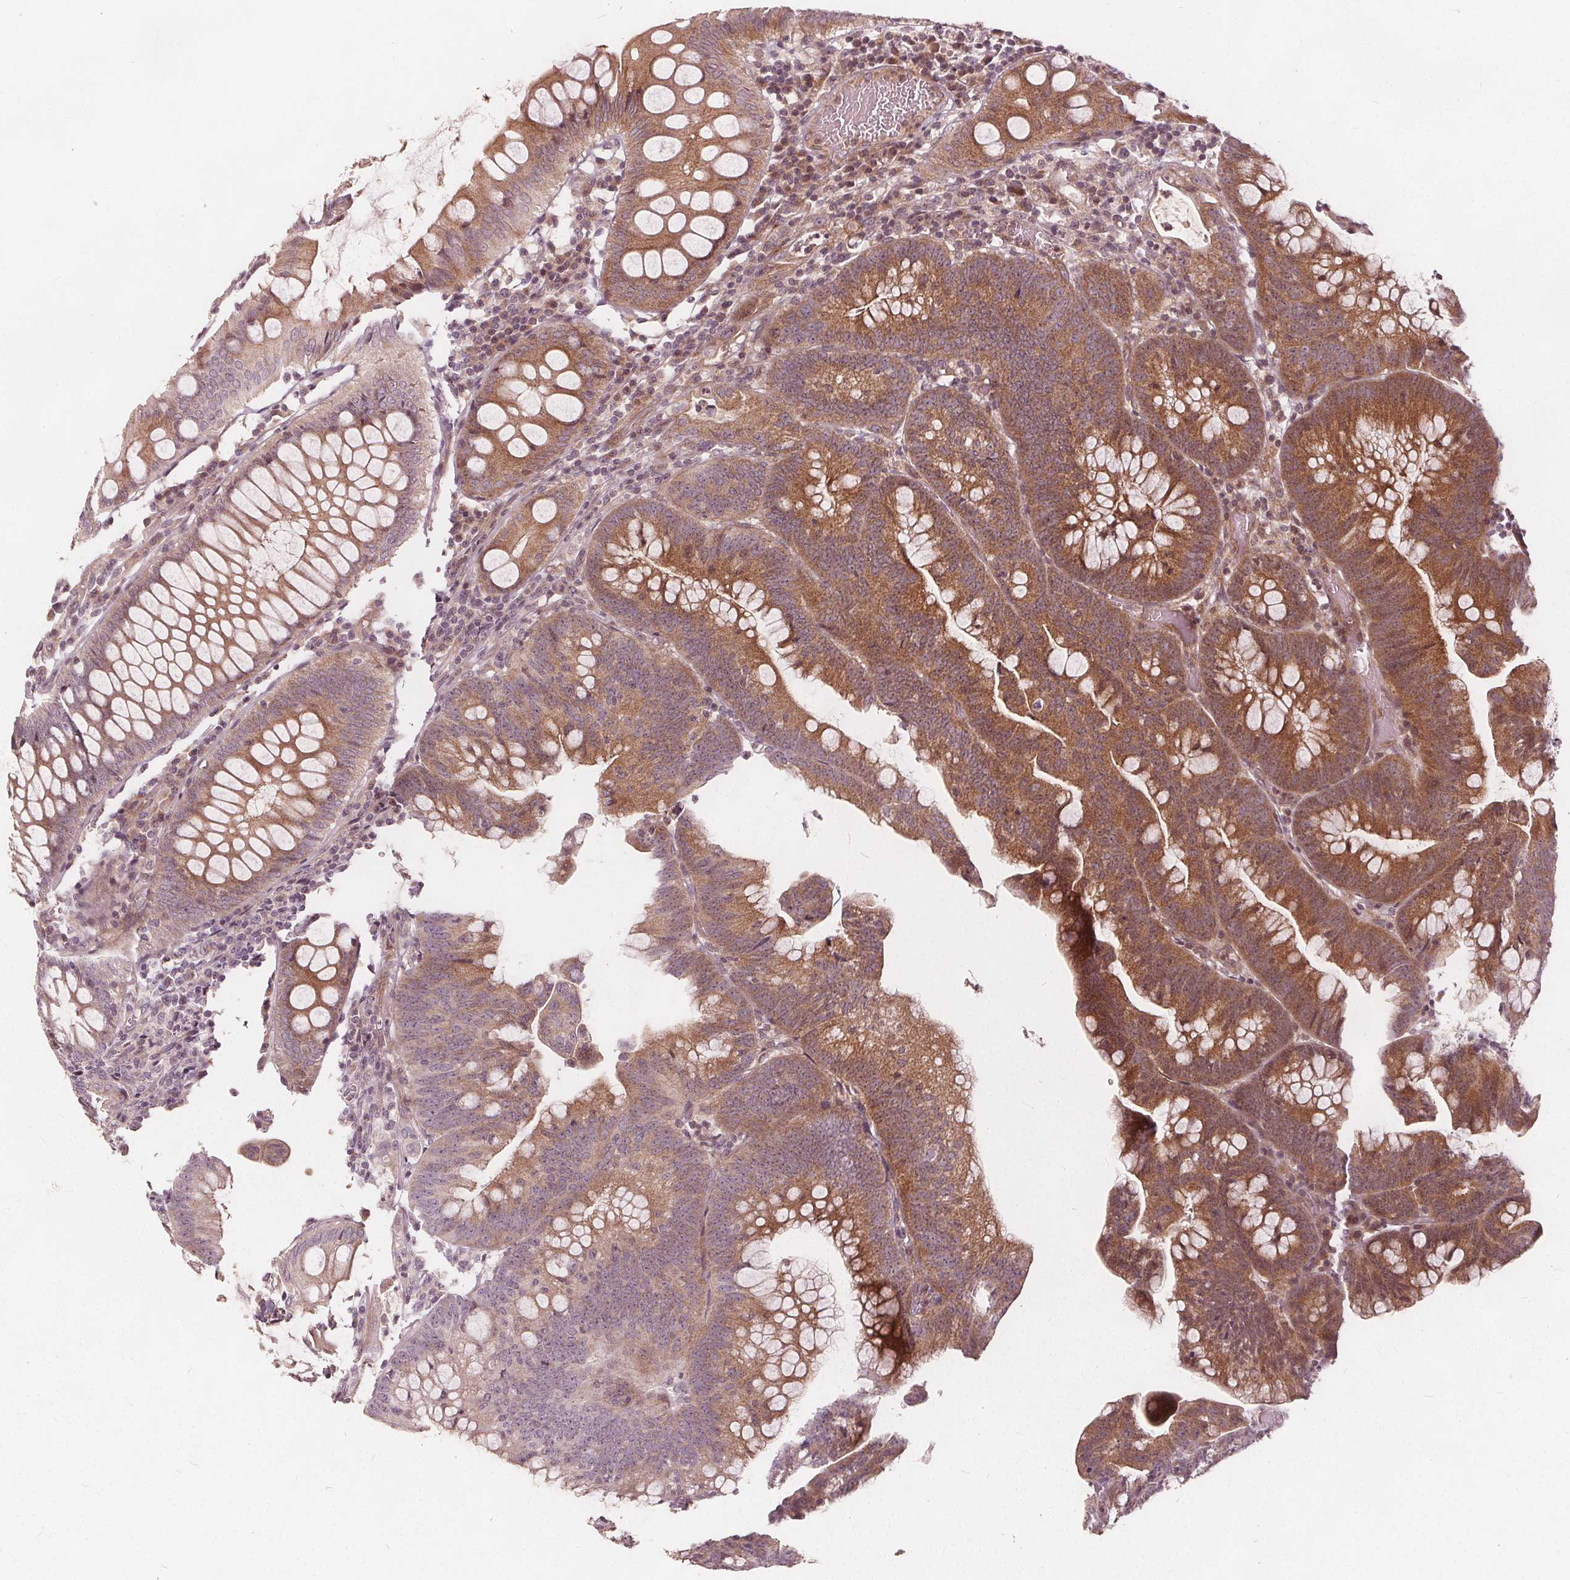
{"staining": {"intensity": "moderate", "quantity": ">75%", "location": "cytoplasmic/membranous"}, "tissue": "colorectal cancer", "cell_type": "Tumor cells", "image_type": "cancer", "snomed": [{"axis": "morphology", "description": "Adenocarcinoma, NOS"}, {"axis": "topography", "description": "Colon"}], "caption": "Adenocarcinoma (colorectal) stained for a protein demonstrates moderate cytoplasmic/membranous positivity in tumor cells.", "gene": "PTPRT", "patient": {"sex": "male", "age": 62}}